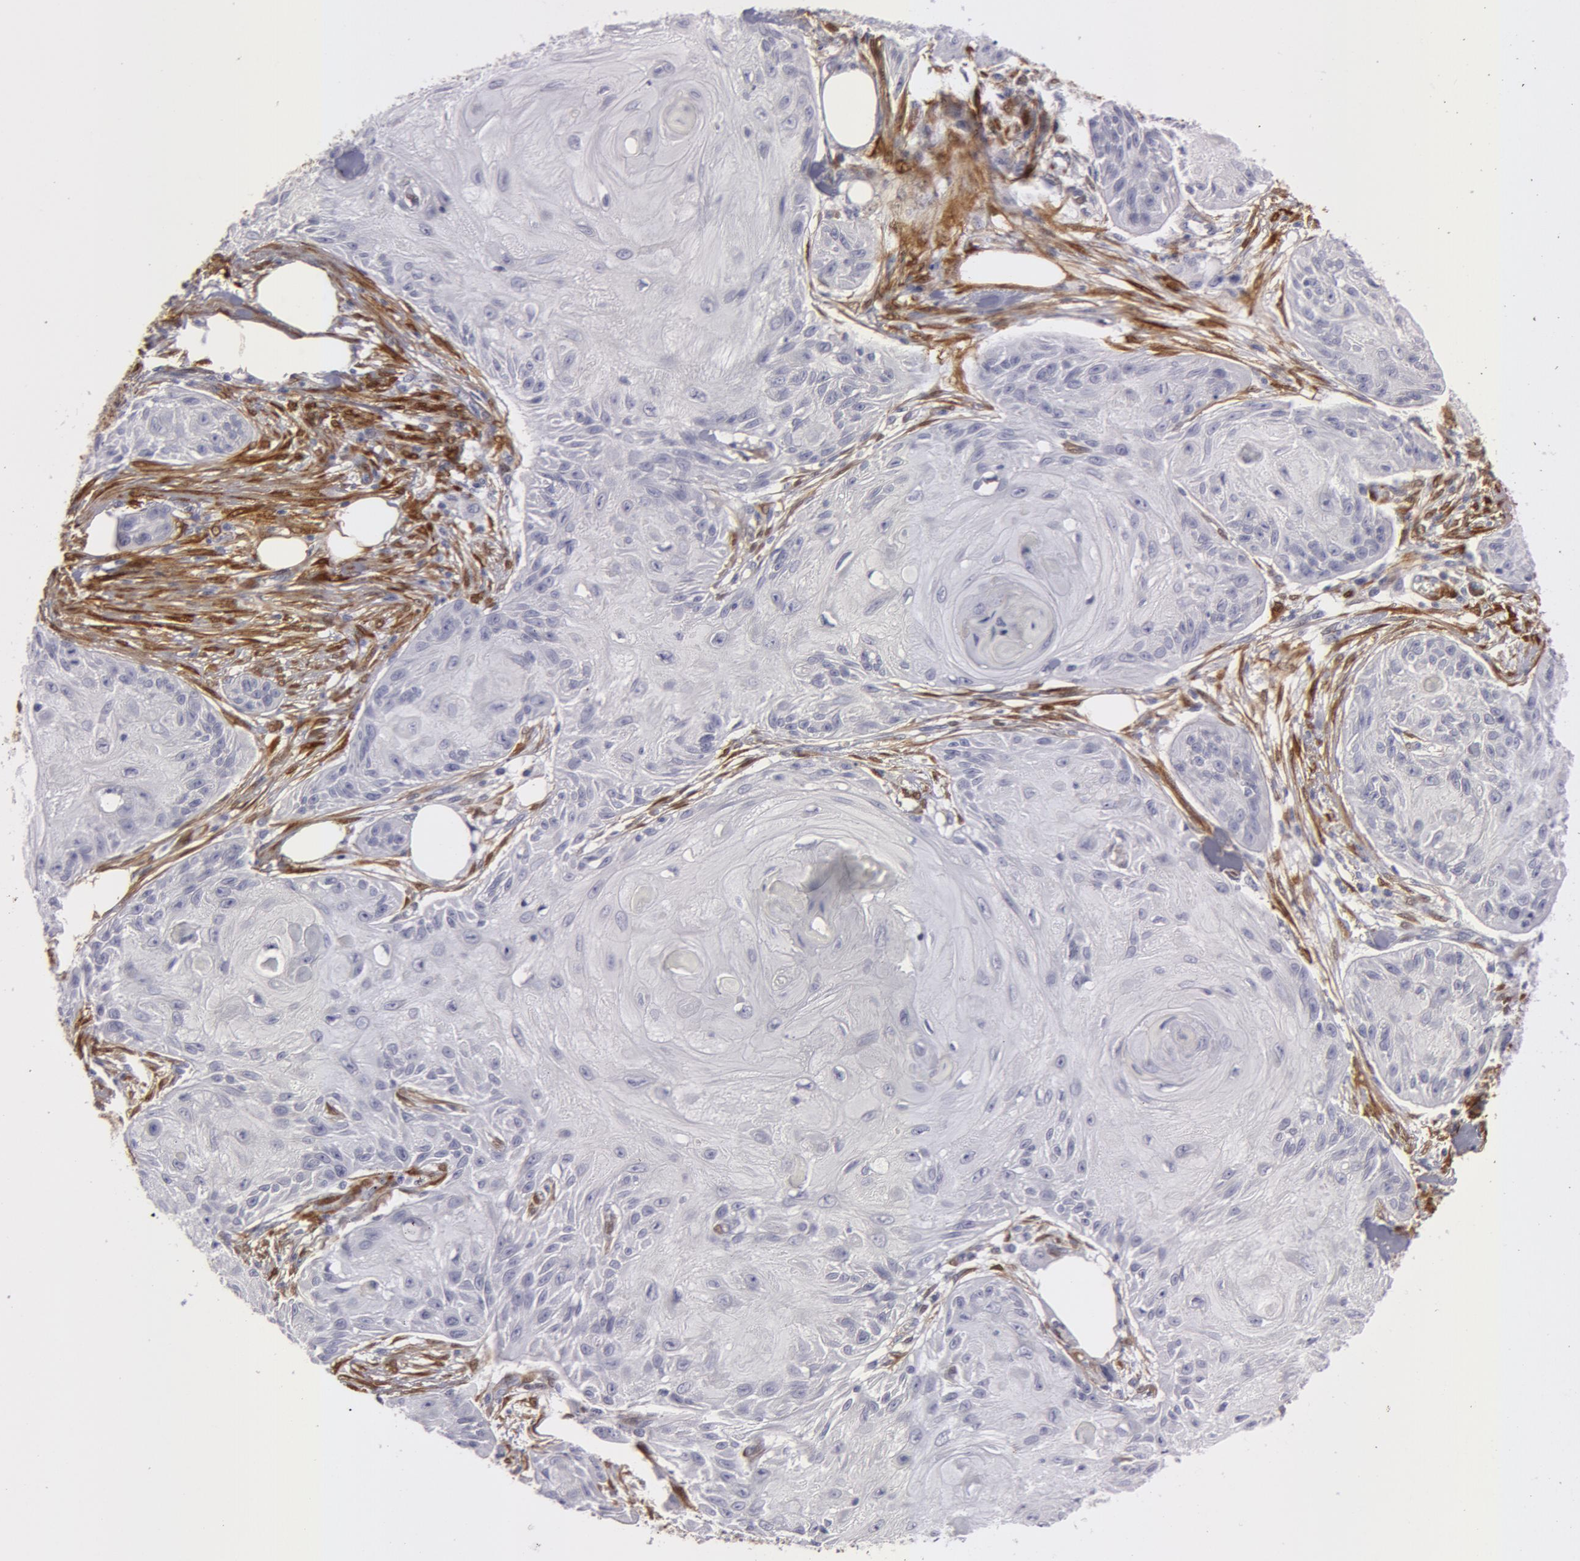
{"staining": {"intensity": "negative", "quantity": "none", "location": "none"}, "tissue": "skin cancer", "cell_type": "Tumor cells", "image_type": "cancer", "snomed": [{"axis": "morphology", "description": "Squamous cell carcinoma, NOS"}, {"axis": "topography", "description": "Skin"}], "caption": "Tumor cells show no significant protein positivity in squamous cell carcinoma (skin).", "gene": "TAGLN", "patient": {"sex": "female", "age": 88}}